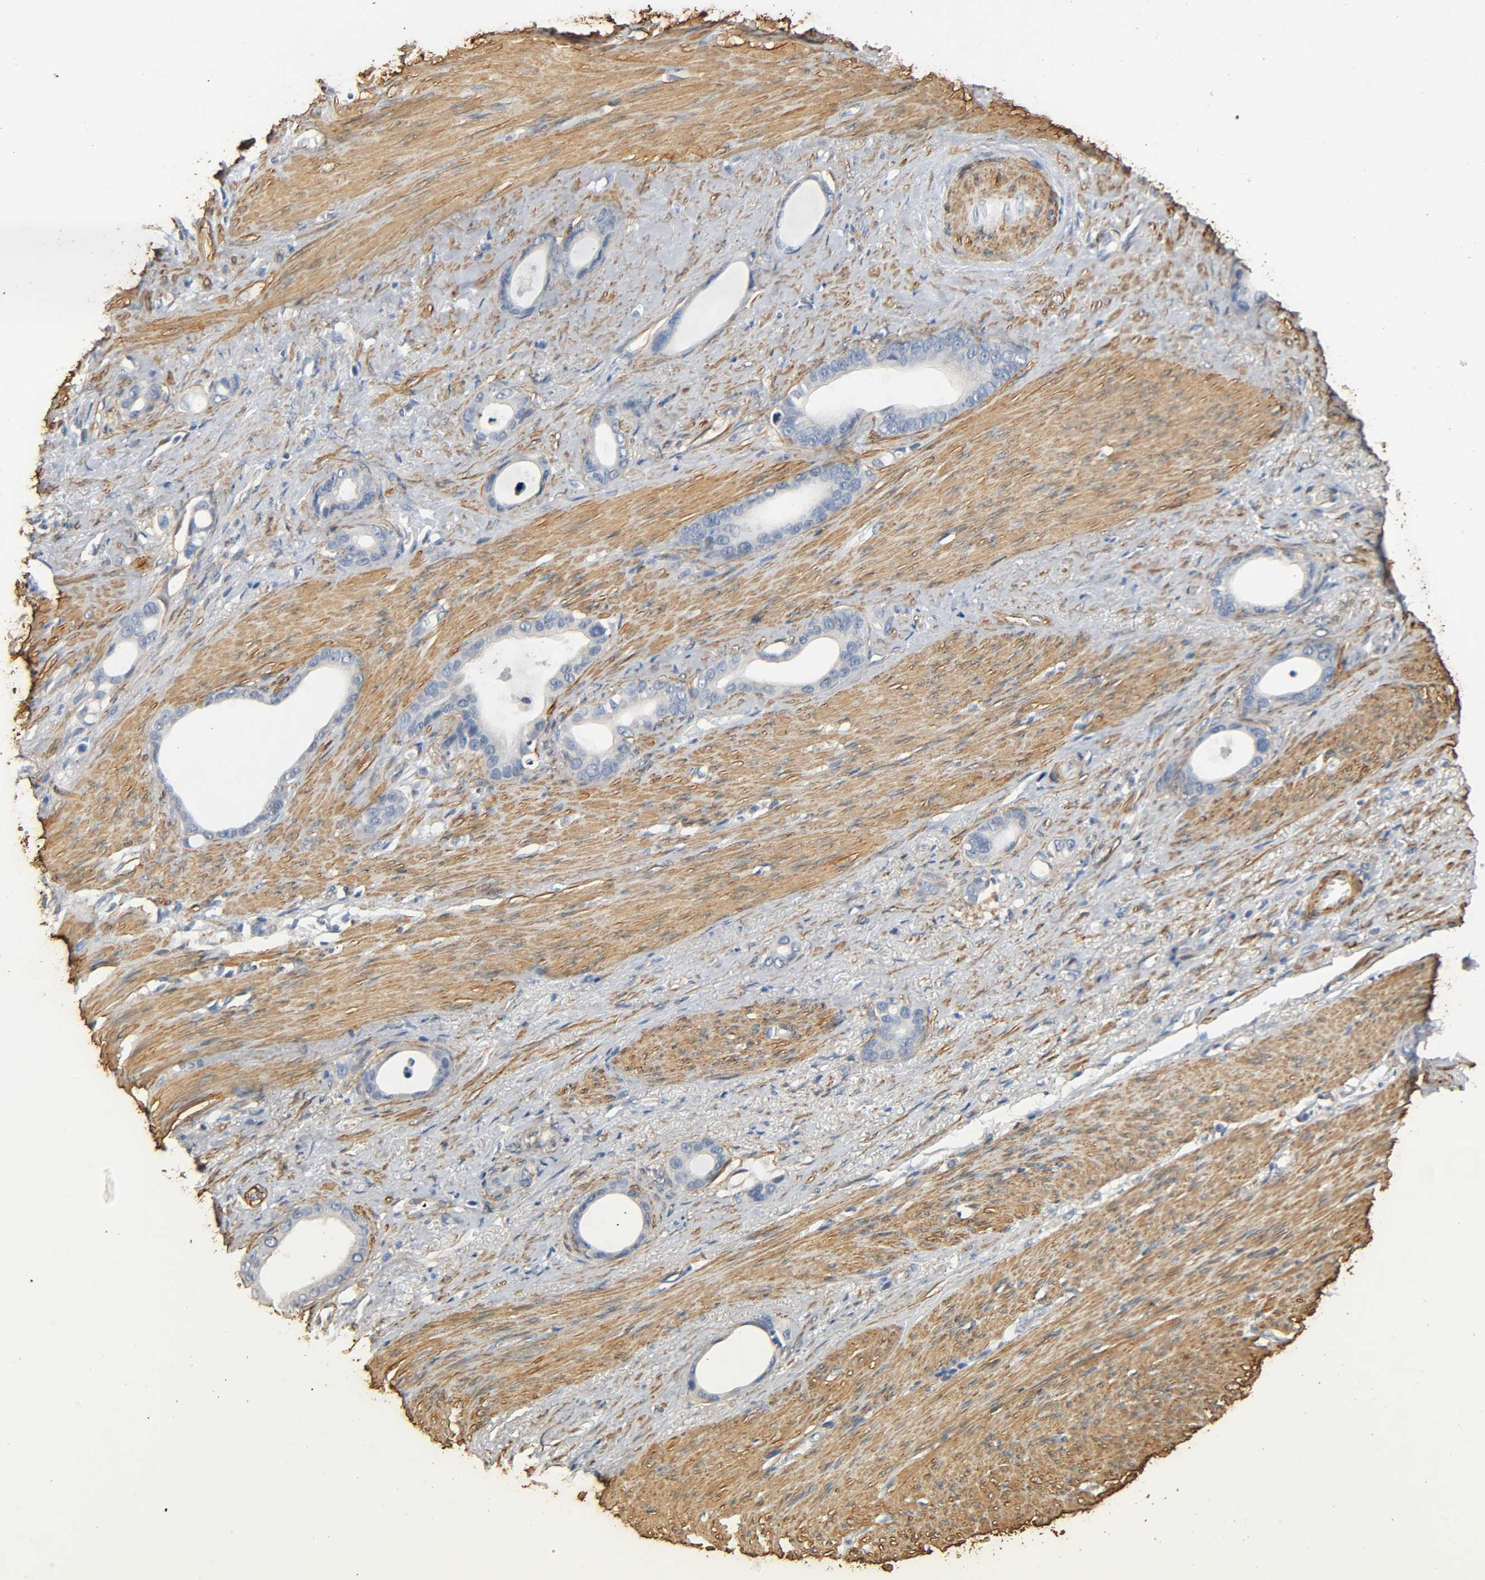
{"staining": {"intensity": "negative", "quantity": "none", "location": "none"}, "tissue": "stomach cancer", "cell_type": "Tumor cells", "image_type": "cancer", "snomed": [{"axis": "morphology", "description": "Adenocarcinoma, NOS"}, {"axis": "topography", "description": "Stomach"}], "caption": "Image shows no protein expression in tumor cells of stomach cancer (adenocarcinoma) tissue. Brightfield microscopy of IHC stained with DAB (brown) and hematoxylin (blue), captured at high magnification.", "gene": "GSTA3", "patient": {"sex": "female", "age": 75}}